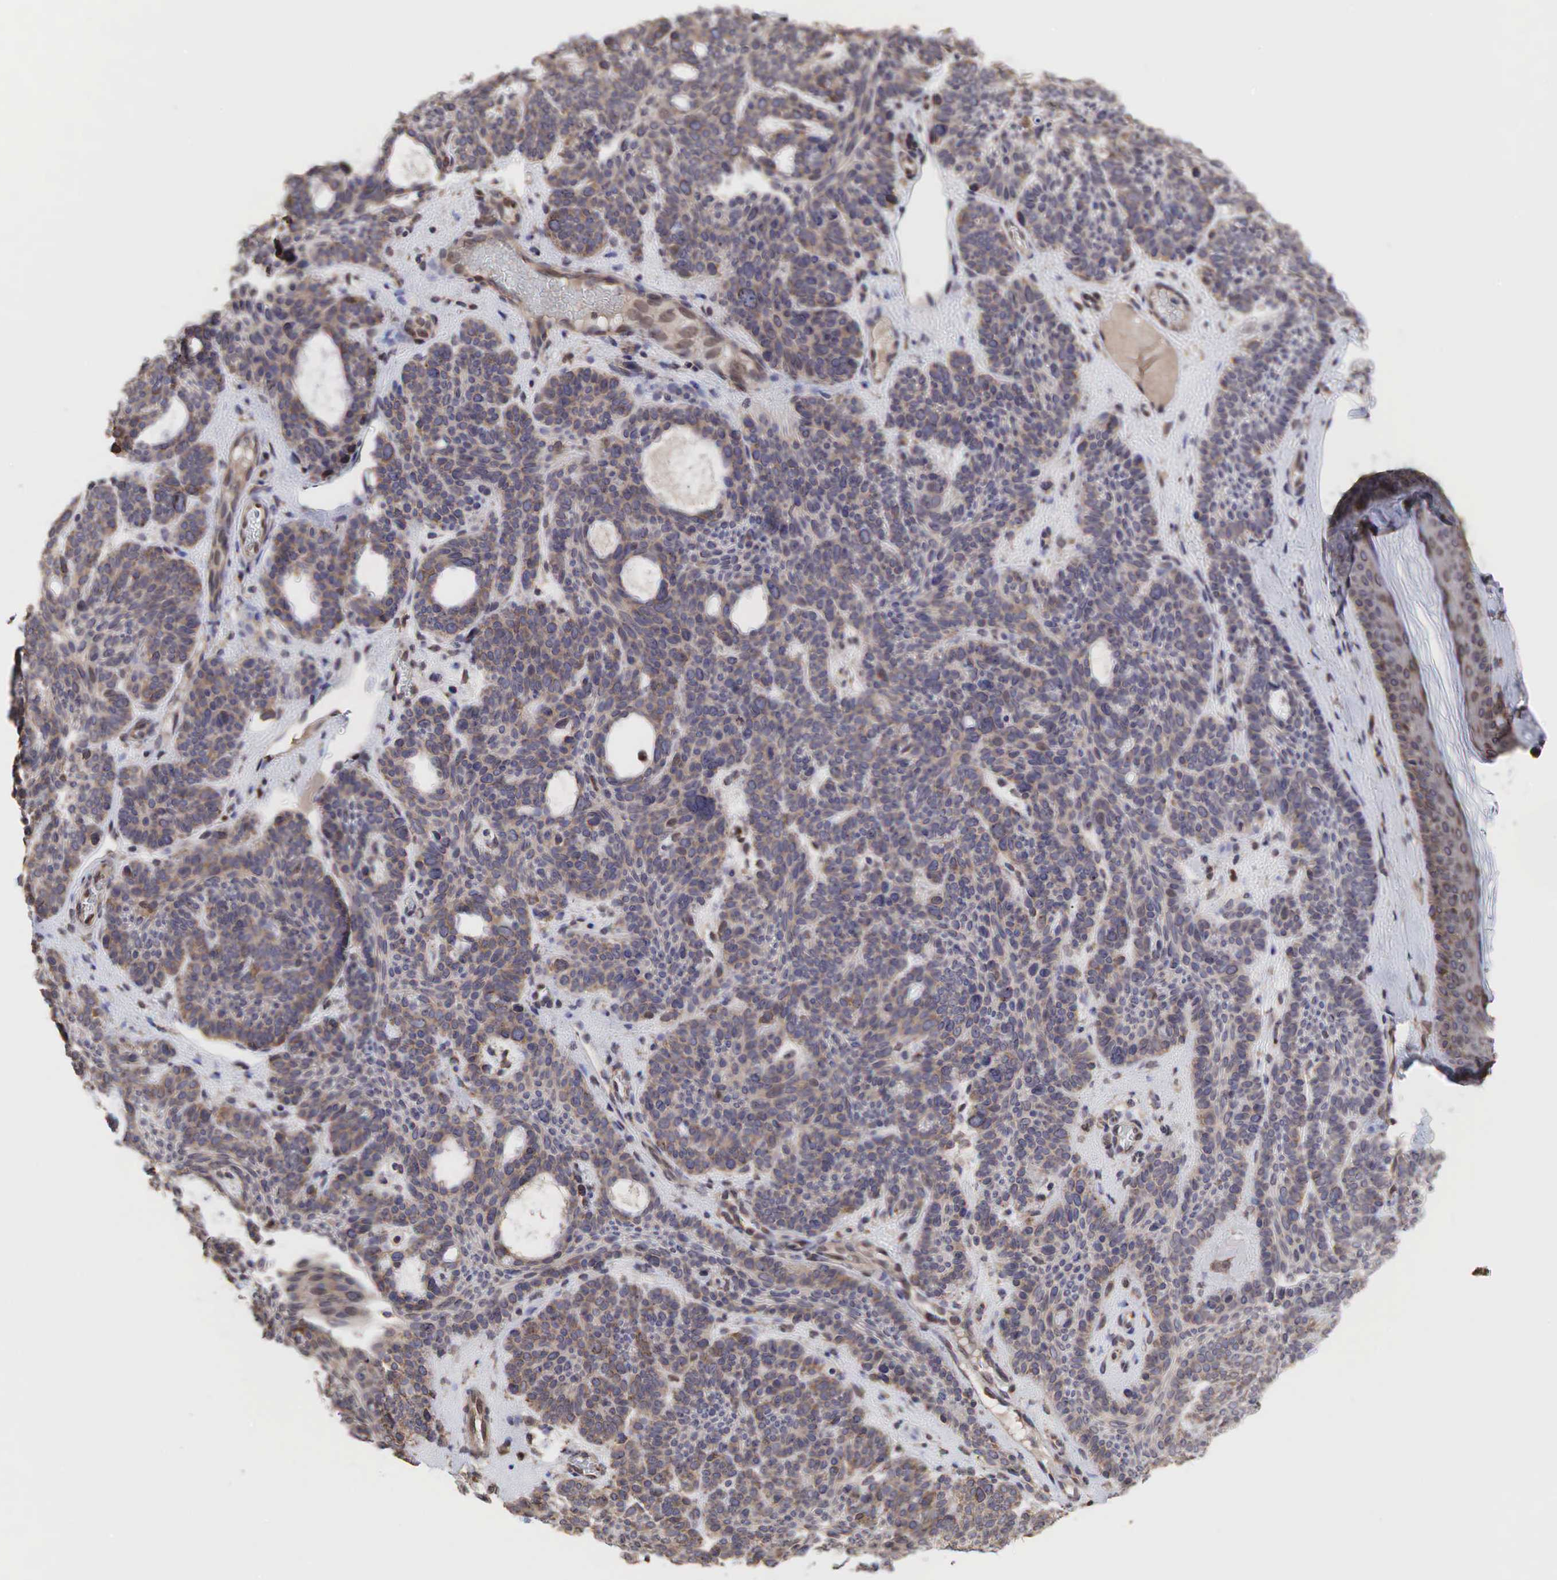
{"staining": {"intensity": "weak", "quantity": "<25%", "location": "cytoplasmic/membranous"}, "tissue": "skin cancer", "cell_type": "Tumor cells", "image_type": "cancer", "snomed": [{"axis": "morphology", "description": "Basal cell carcinoma"}, {"axis": "topography", "description": "Skin"}], "caption": "Image shows no significant protein positivity in tumor cells of skin cancer (basal cell carcinoma).", "gene": "PABPC5", "patient": {"sex": "male", "age": 44}}